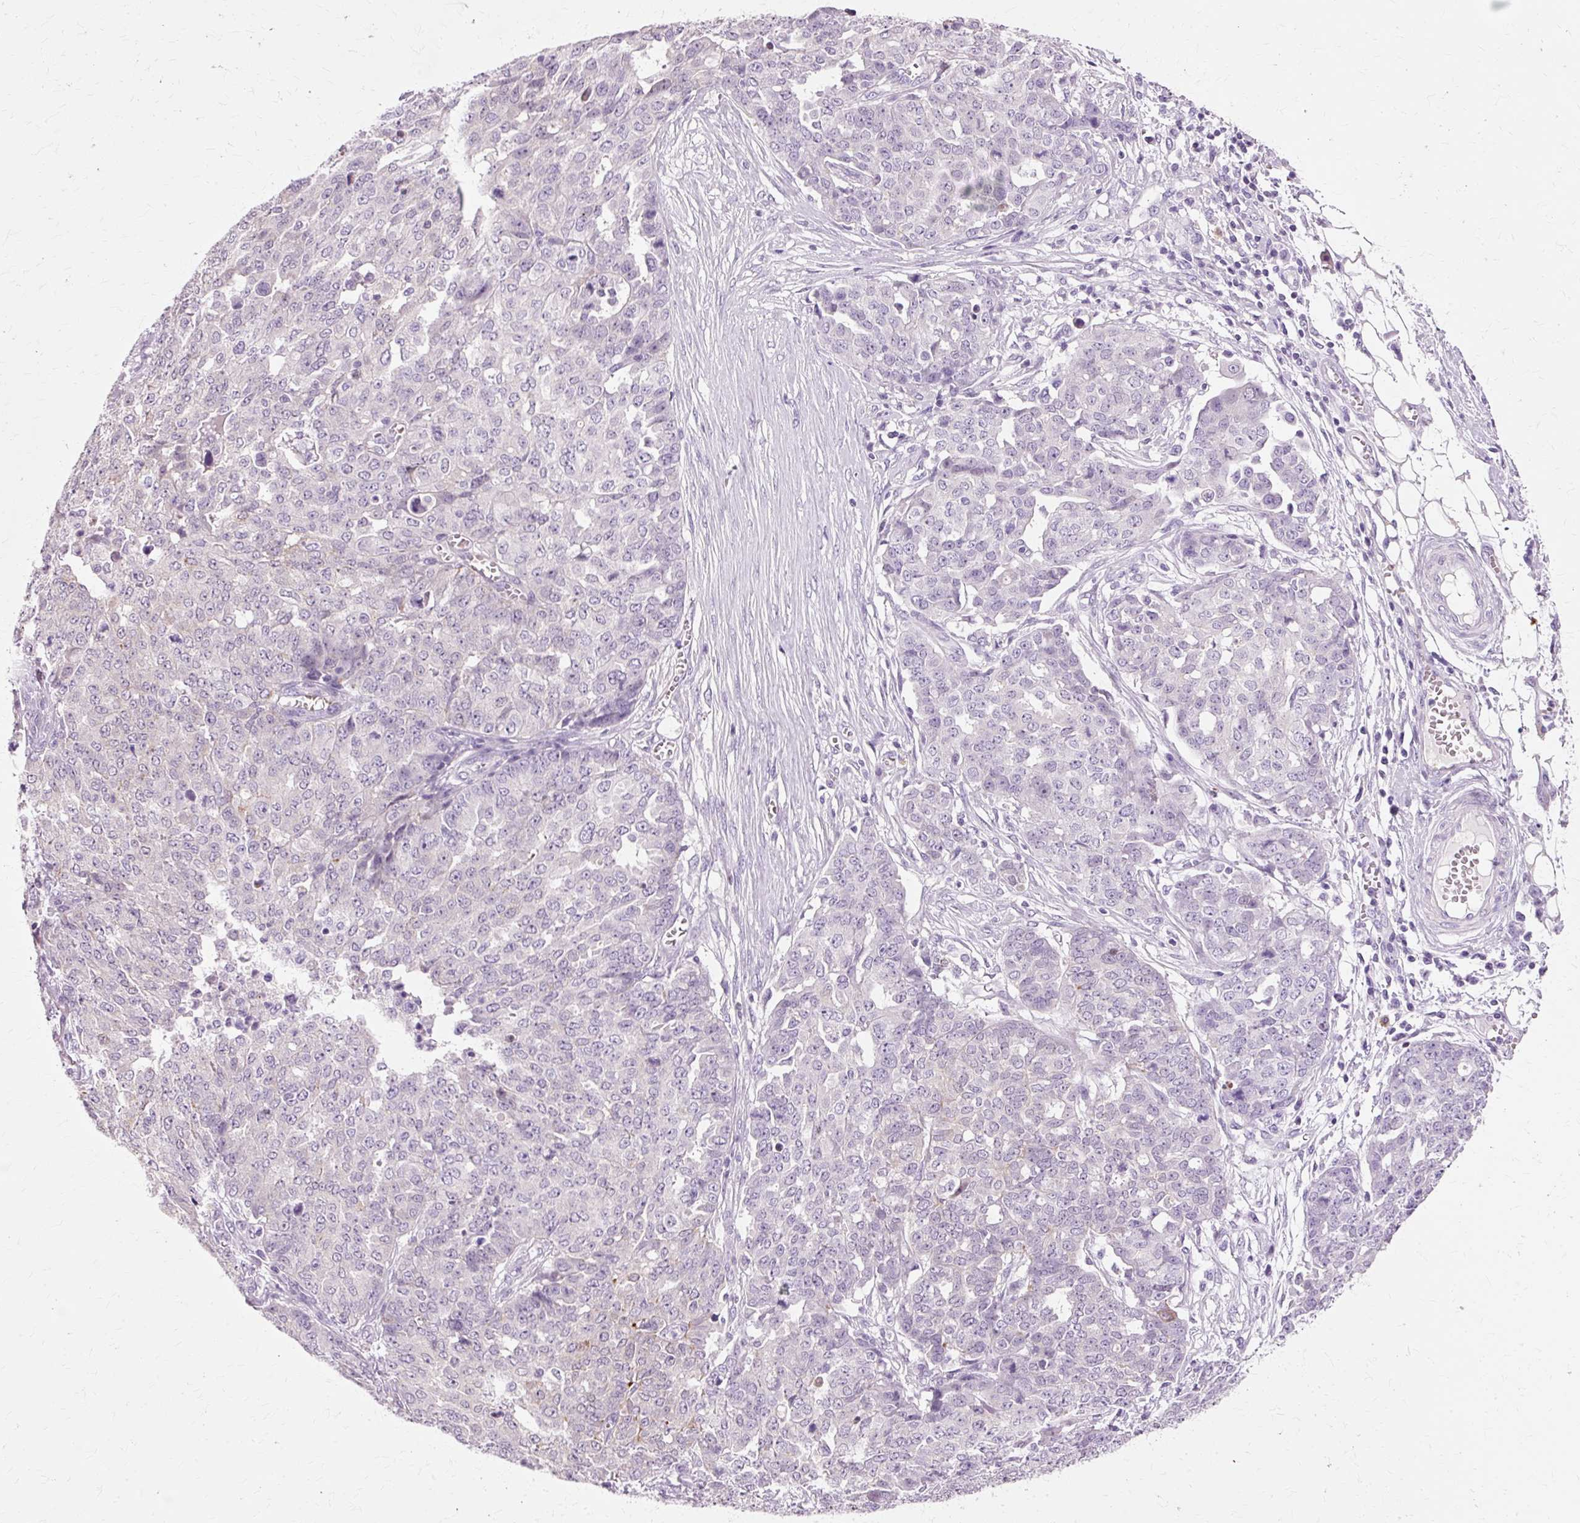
{"staining": {"intensity": "negative", "quantity": "none", "location": "none"}, "tissue": "ovarian cancer", "cell_type": "Tumor cells", "image_type": "cancer", "snomed": [{"axis": "morphology", "description": "Cystadenocarcinoma, serous, NOS"}, {"axis": "topography", "description": "Soft tissue"}, {"axis": "topography", "description": "Ovary"}], "caption": "A high-resolution micrograph shows immunohistochemistry (IHC) staining of serous cystadenocarcinoma (ovarian), which demonstrates no significant positivity in tumor cells.", "gene": "VN1R2", "patient": {"sex": "female", "age": 57}}